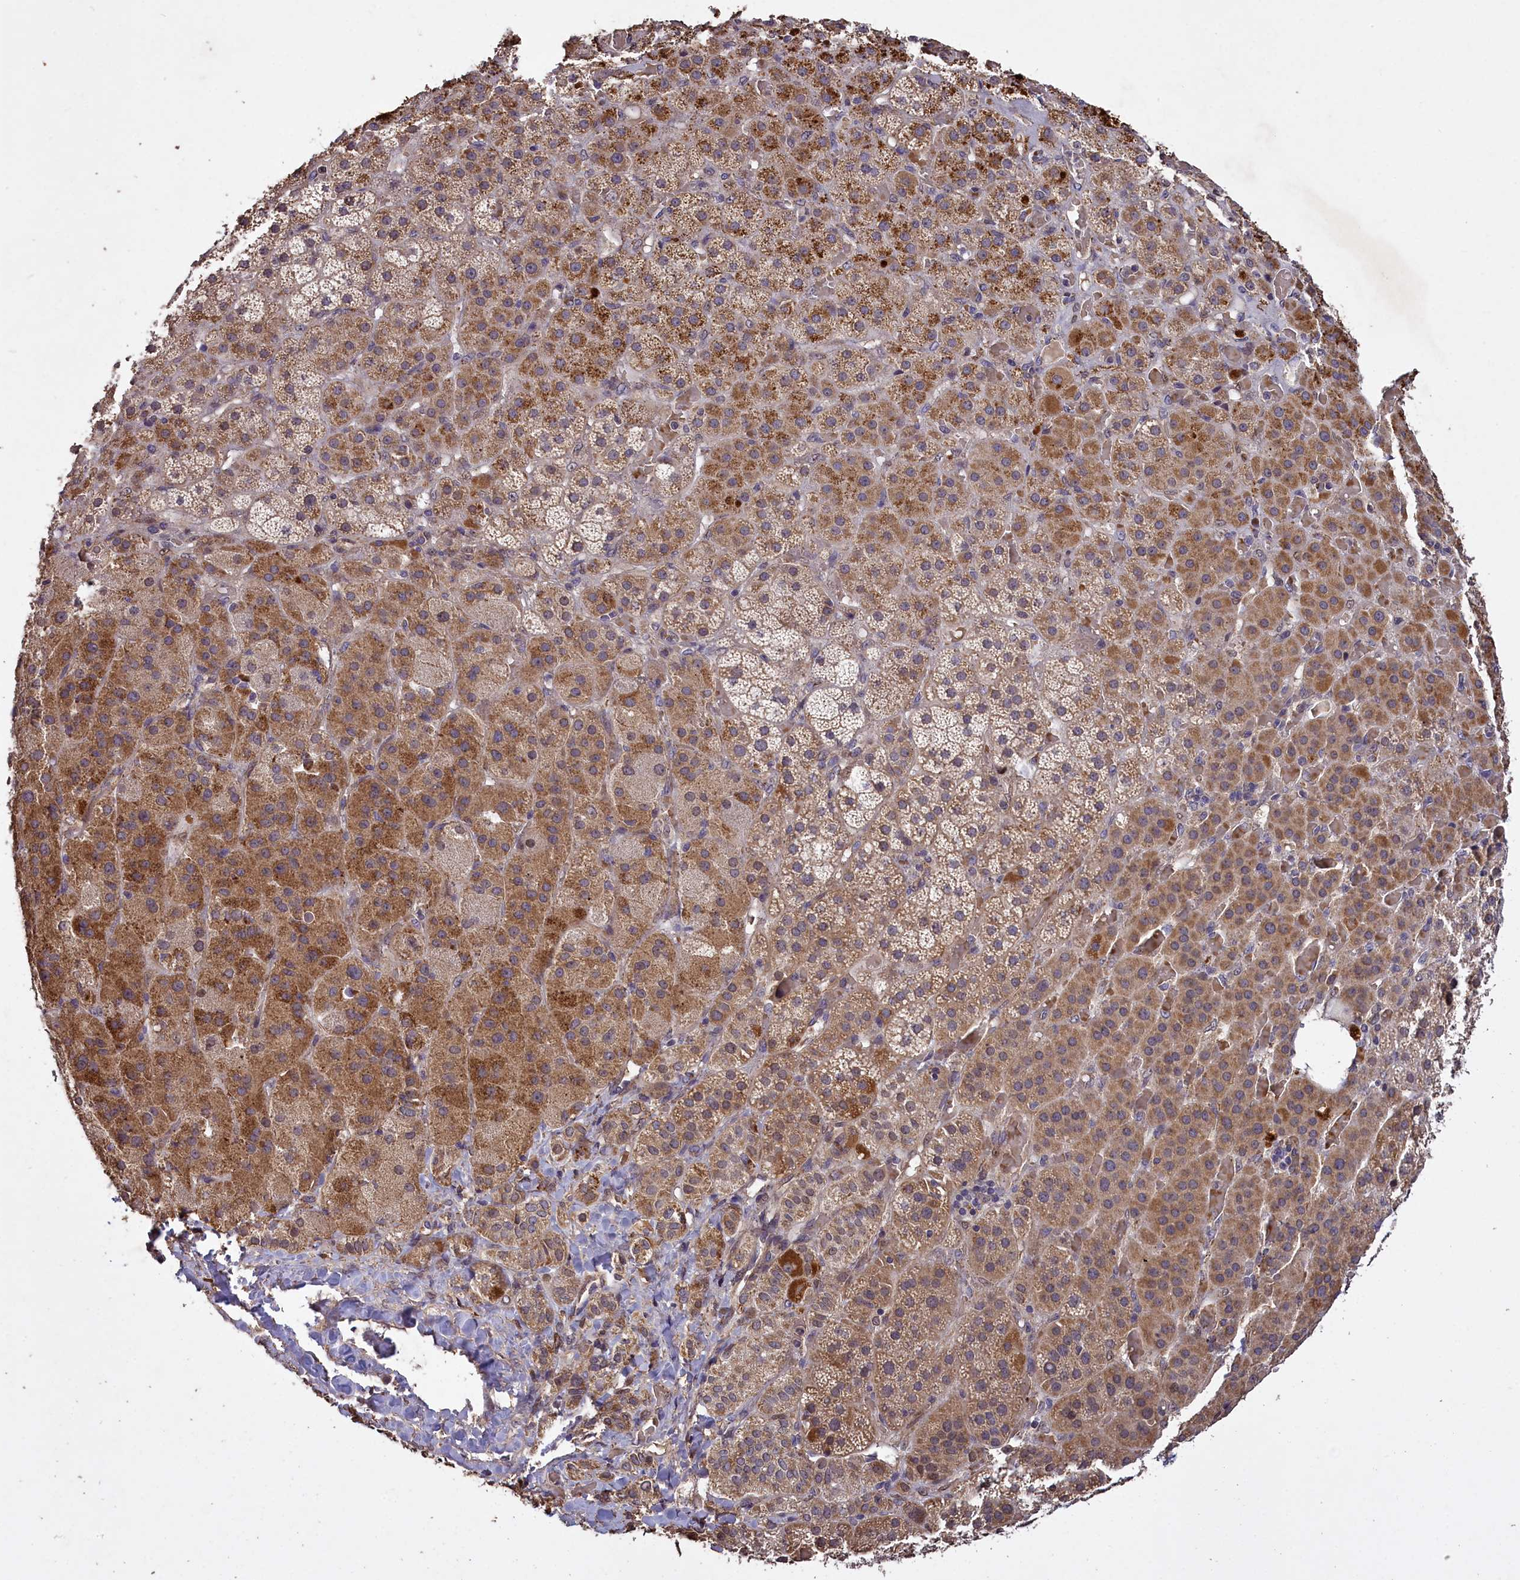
{"staining": {"intensity": "moderate", "quantity": ">75%", "location": "cytoplasmic/membranous"}, "tissue": "adrenal gland", "cell_type": "Glandular cells", "image_type": "normal", "snomed": [{"axis": "morphology", "description": "Normal tissue, NOS"}, {"axis": "topography", "description": "Adrenal gland"}], "caption": "DAB immunohistochemical staining of normal human adrenal gland shows moderate cytoplasmic/membranous protein staining in approximately >75% of glandular cells.", "gene": "CLRN2", "patient": {"sex": "male", "age": 57}}